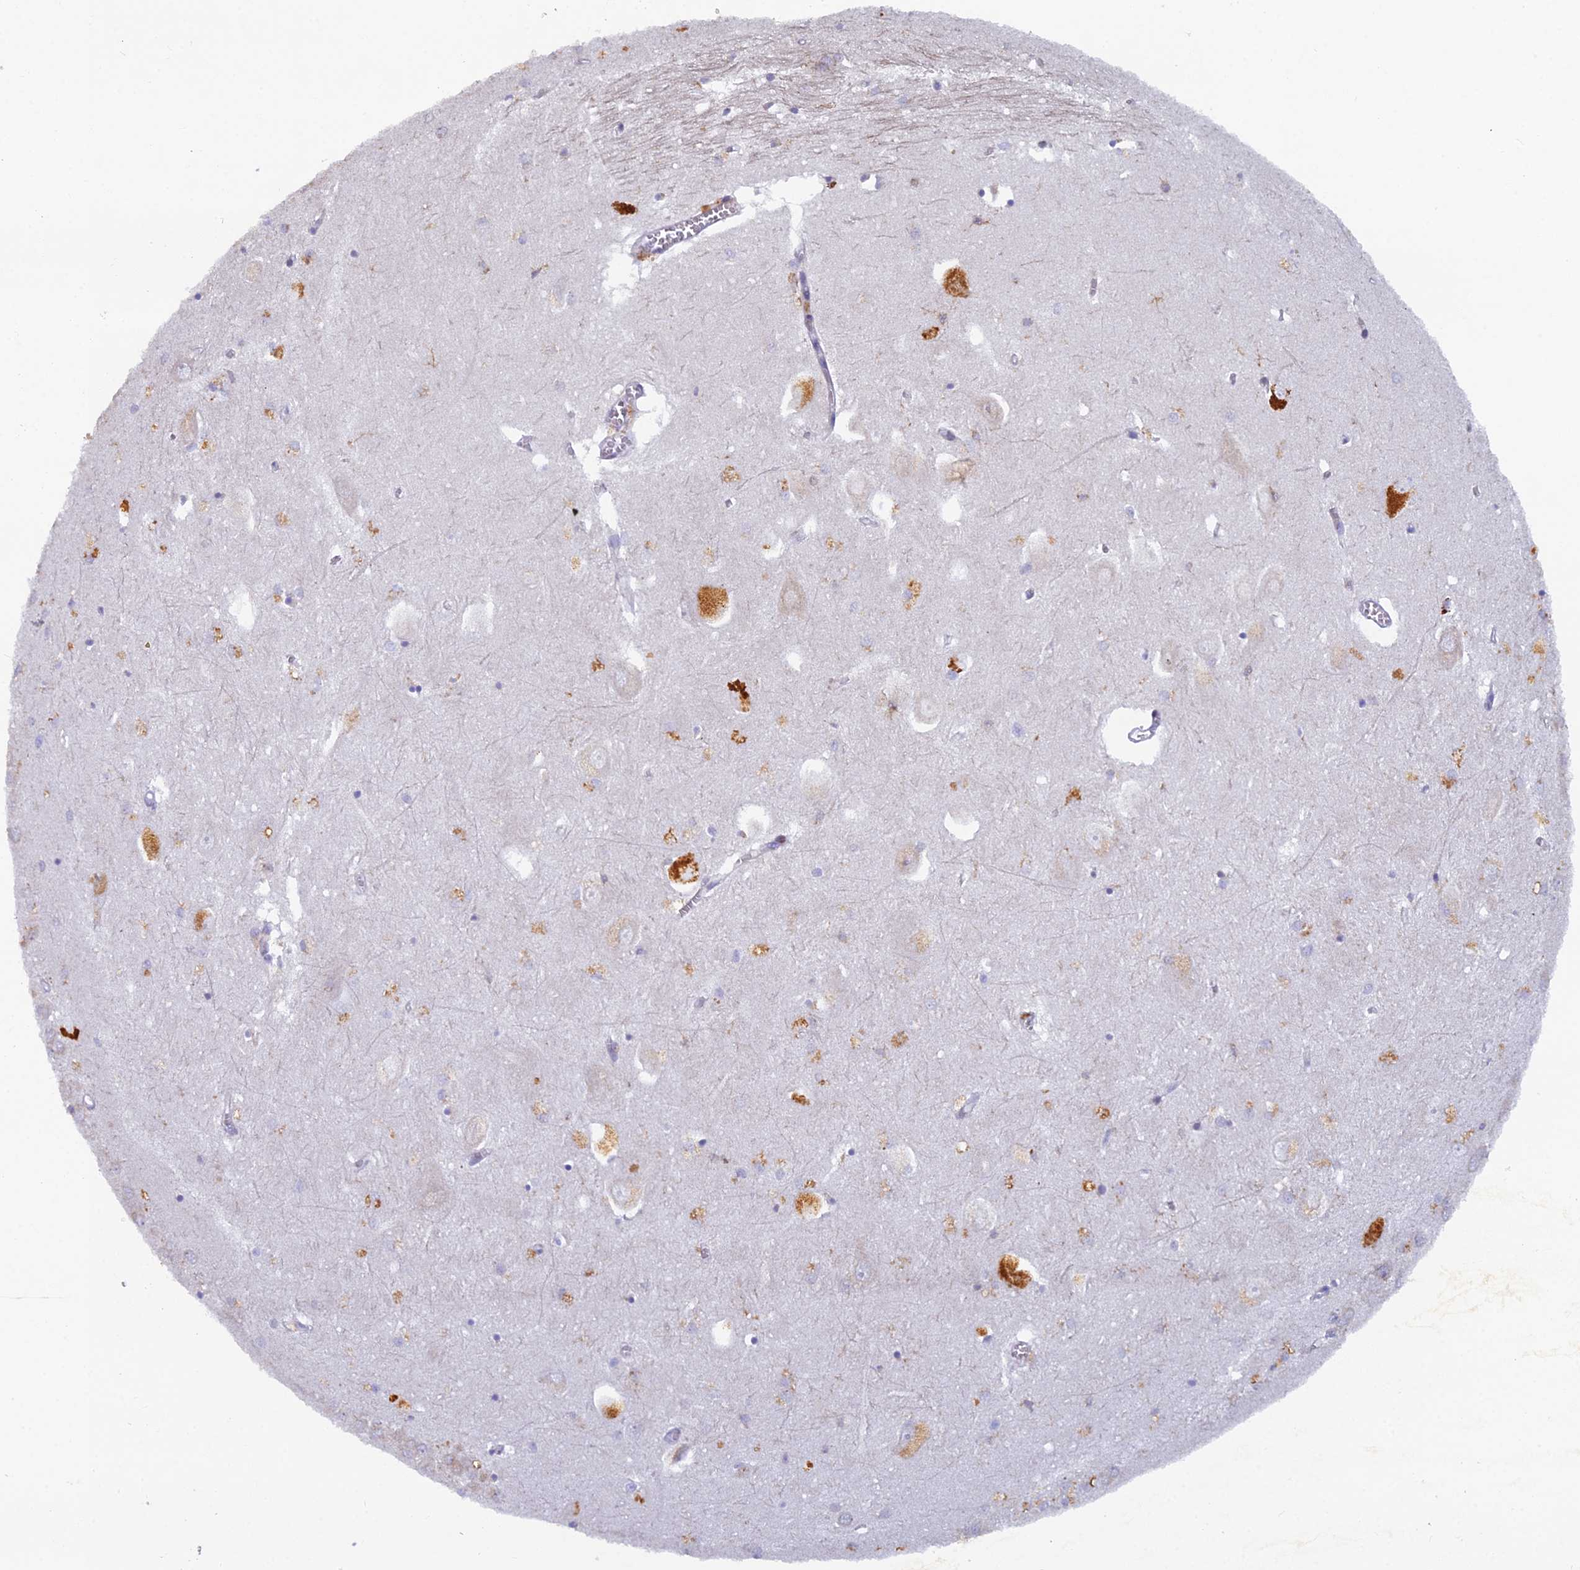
{"staining": {"intensity": "negative", "quantity": "none", "location": "none"}, "tissue": "hippocampus", "cell_type": "Glial cells", "image_type": "normal", "snomed": [{"axis": "morphology", "description": "Normal tissue, NOS"}, {"axis": "topography", "description": "Hippocampus"}], "caption": "This is an IHC histopathology image of unremarkable human hippocampus. There is no staining in glial cells.", "gene": "B9D2", "patient": {"sex": "female", "age": 64}}